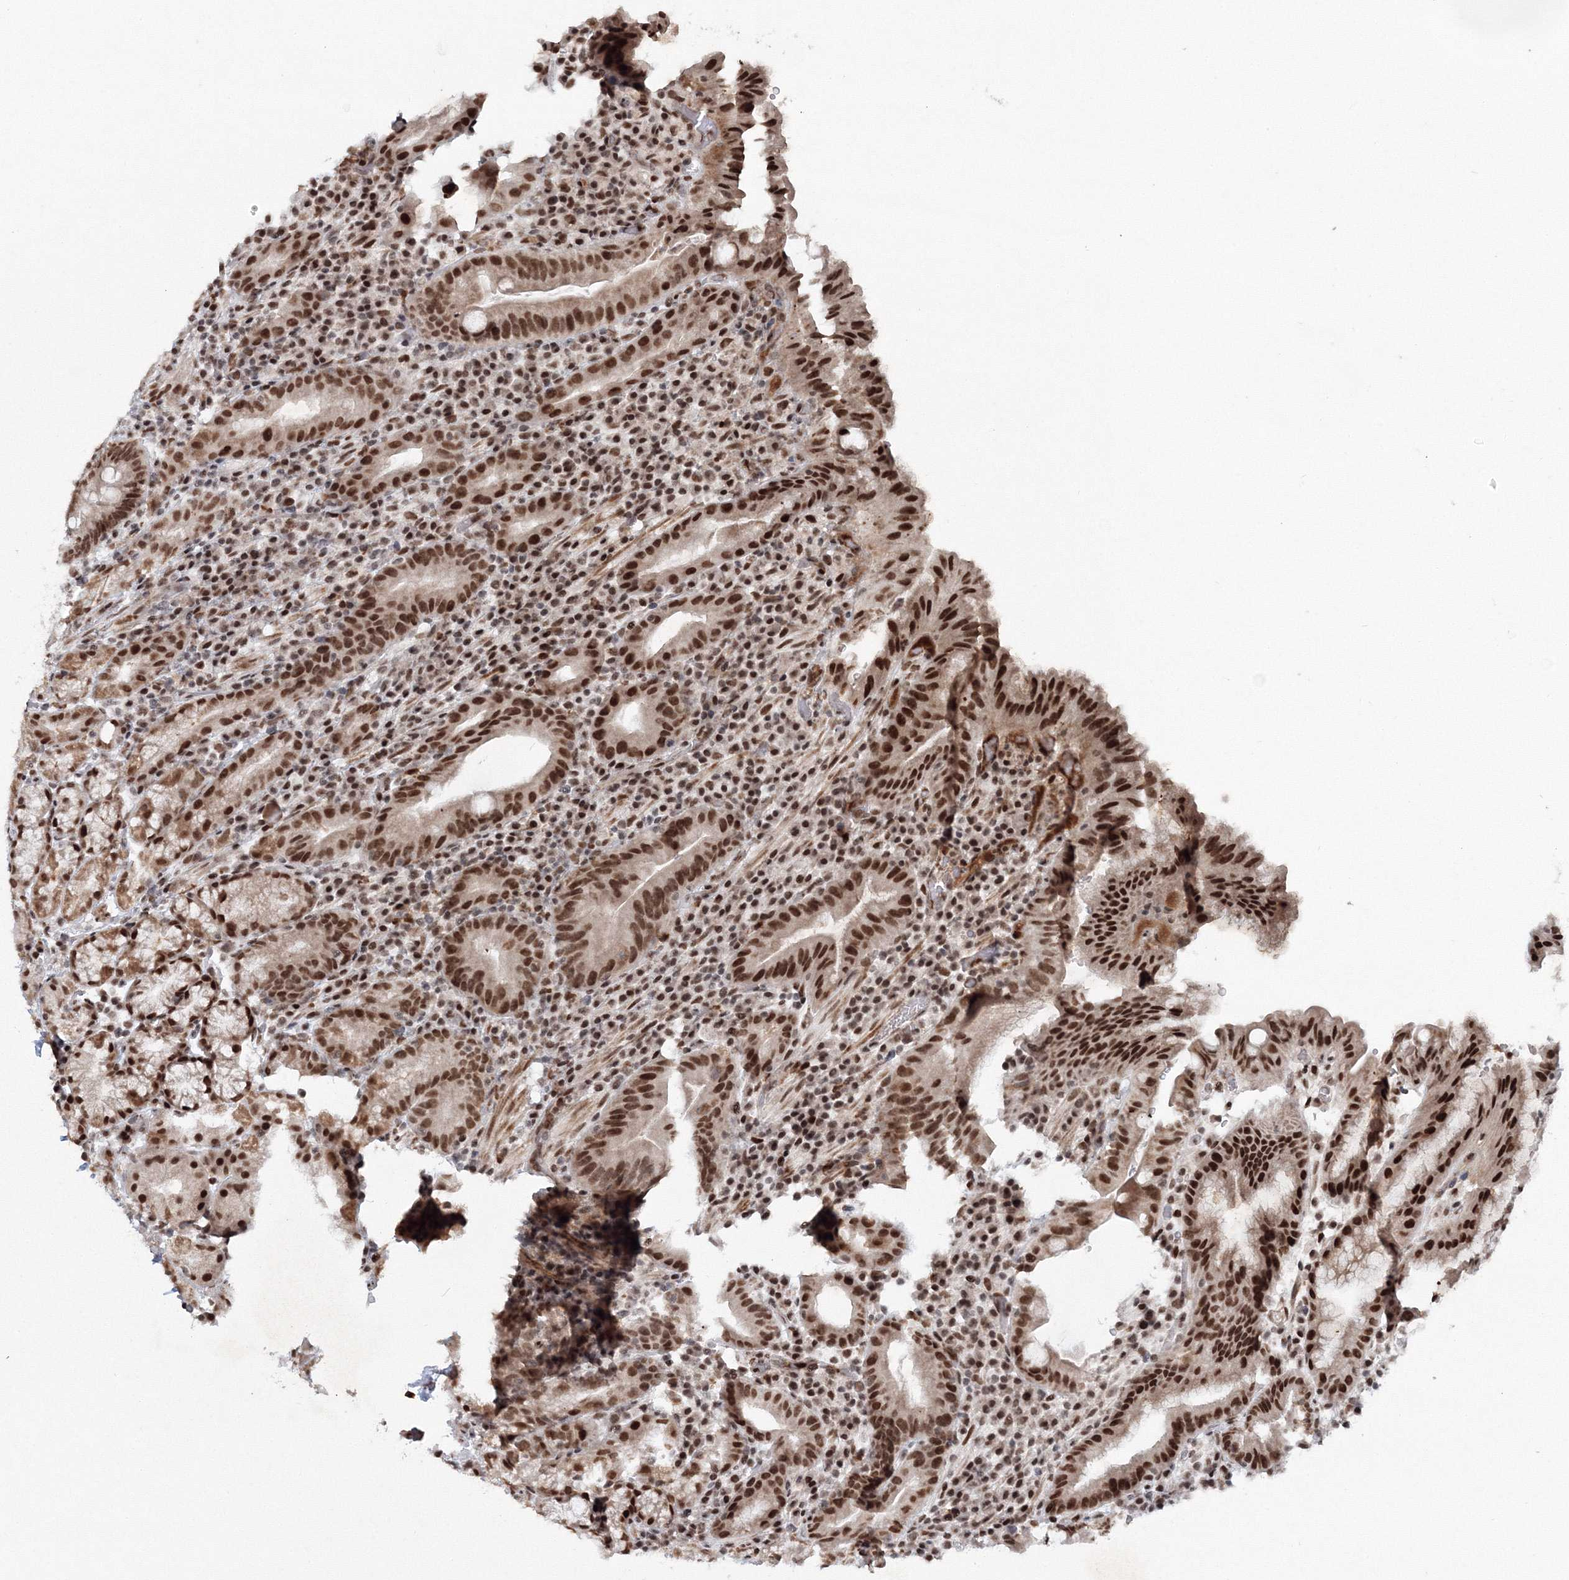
{"staining": {"intensity": "moderate", "quantity": ">75%", "location": "nuclear"}, "tissue": "stomach", "cell_type": "Glandular cells", "image_type": "normal", "snomed": [{"axis": "morphology", "description": "Normal tissue, NOS"}, {"axis": "morphology", "description": "Inflammation, NOS"}, {"axis": "topography", "description": "Stomach"}], "caption": "The image exhibits a brown stain indicating the presence of a protein in the nuclear of glandular cells in stomach.", "gene": "C3orf33", "patient": {"sex": "male", "age": 79}}